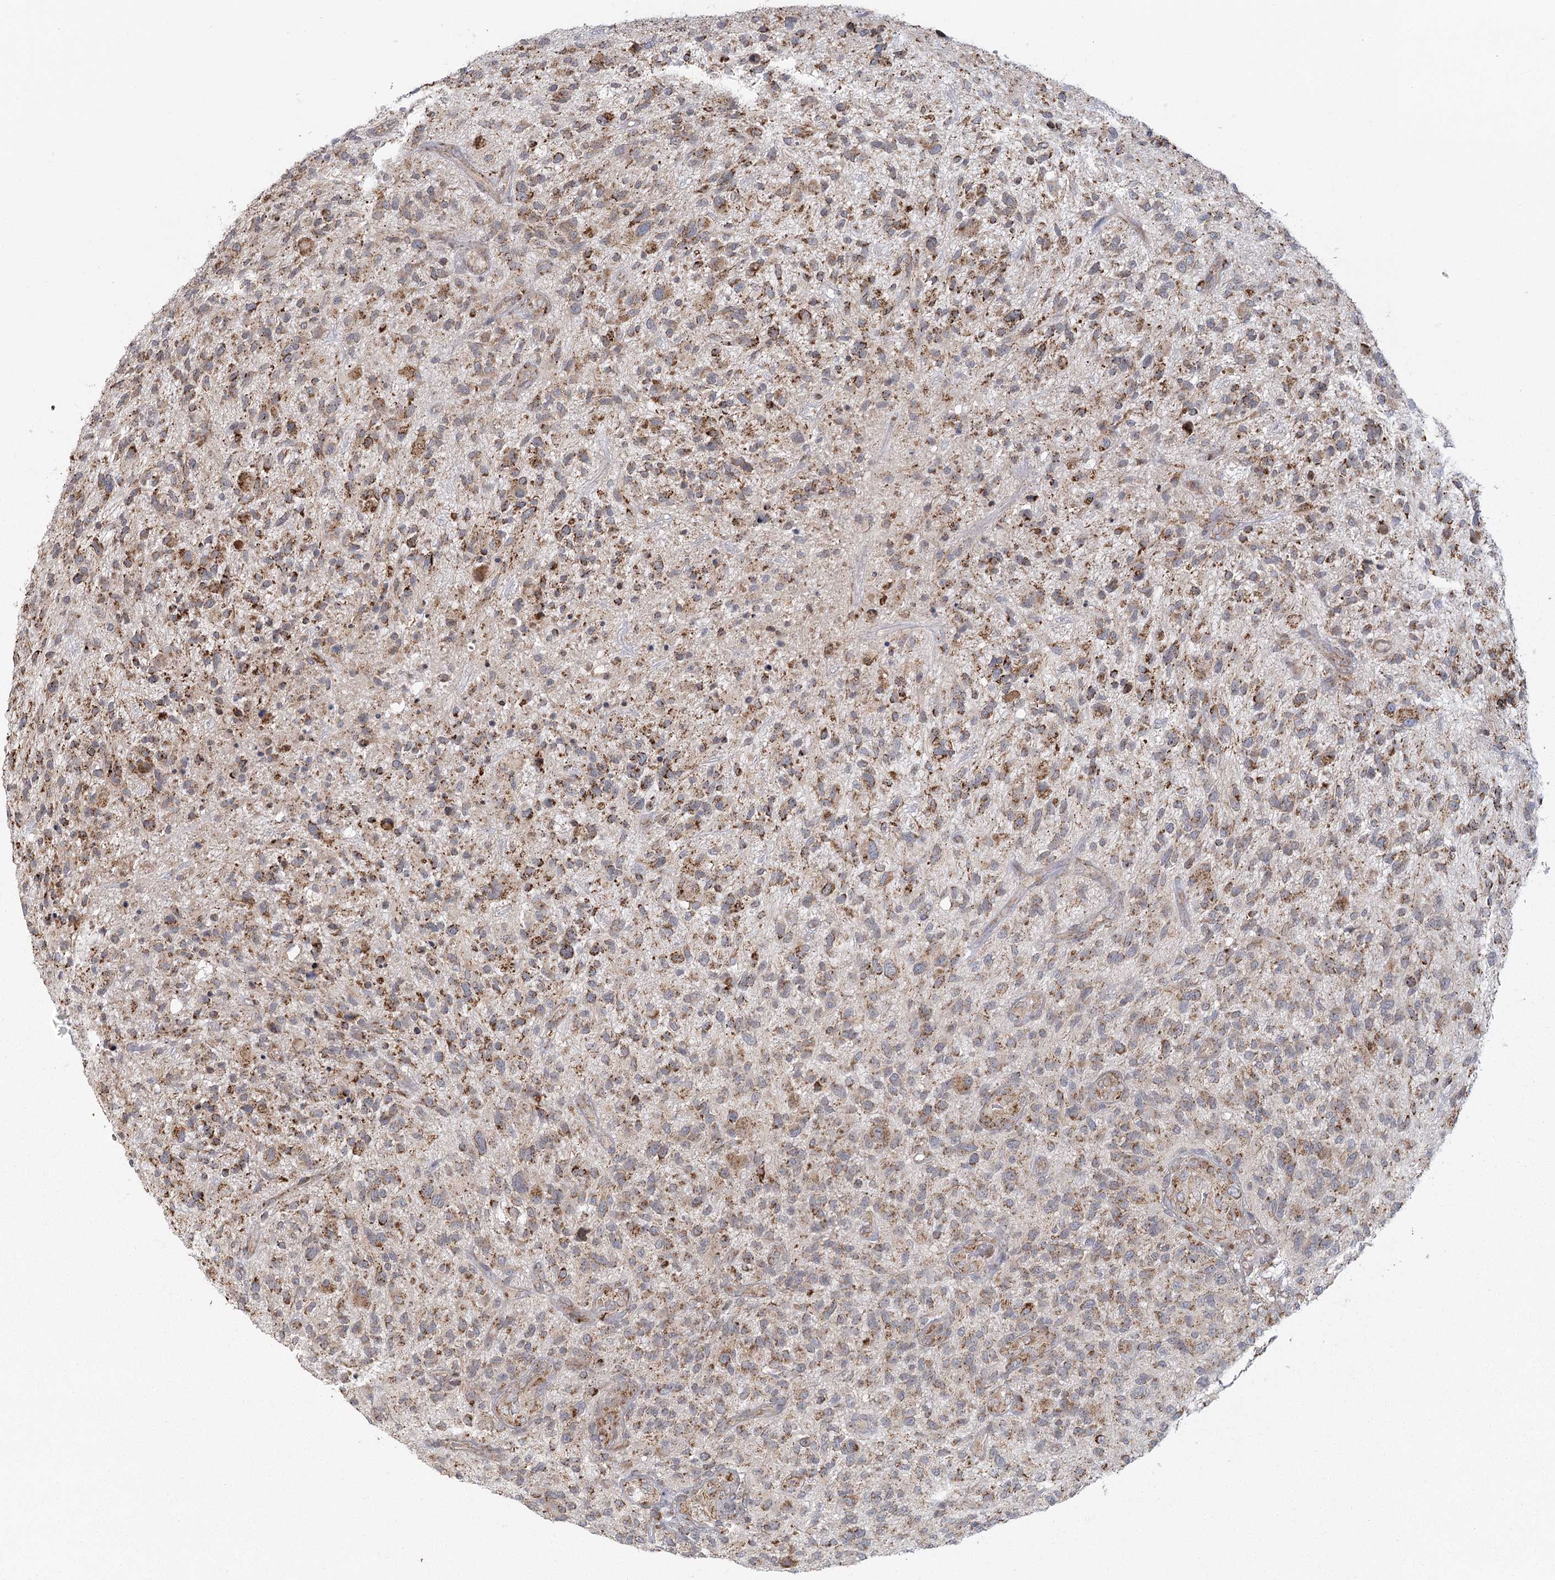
{"staining": {"intensity": "moderate", "quantity": "25%-75%", "location": "cytoplasmic/membranous"}, "tissue": "glioma", "cell_type": "Tumor cells", "image_type": "cancer", "snomed": [{"axis": "morphology", "description": "Glioma, malignant, High grade"}, {"axis": "topography", "description": "Brain"}], "caption": "An image of human glioma stained for a protein shows moderate cytoplasmic/membranous brown staining in tumor cells. (DAB = brown stain, brightfield microscopy at high magnification).", "gene": "LACTB", "patient": {"sex": "male", "age": 47}}